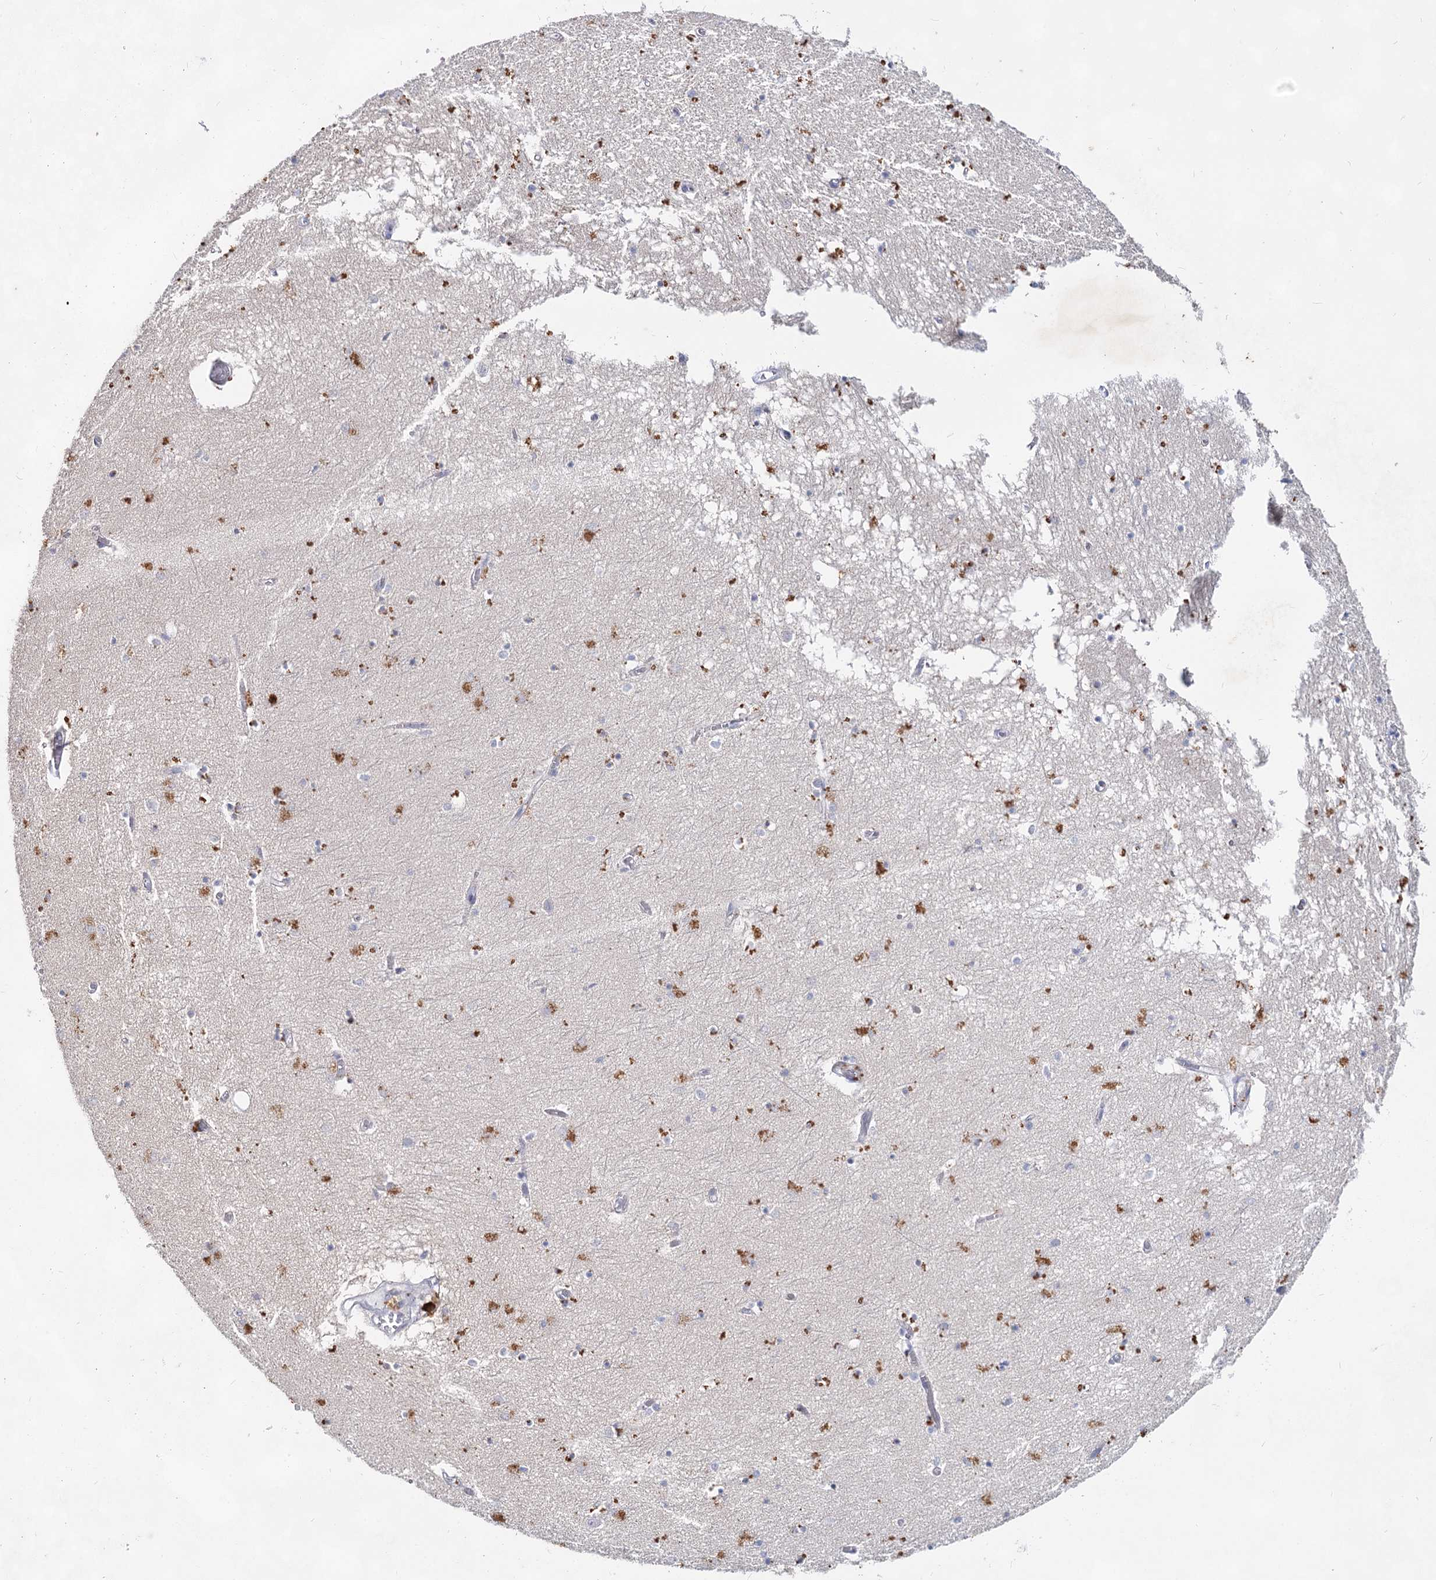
{"staining": {"intensity": "negative", "quantity": "none", "location": "none"}, "tissue": "hippocampus", "cell_type": "Glial cells", "image_type": "normal", "snomed": [{"axis": "morphology", "description": "Normal tissue, NOS"}, {"axis": "topography", "description": "Hippocampus"}], "caption": "Hippocampus was stained to show a protein in brown. There is no significant staining in glial cells. (DAB immunohistochemistry, high magnification).", "gene": "CCDC73", "patient": {"sex": "male", "age": 70}}